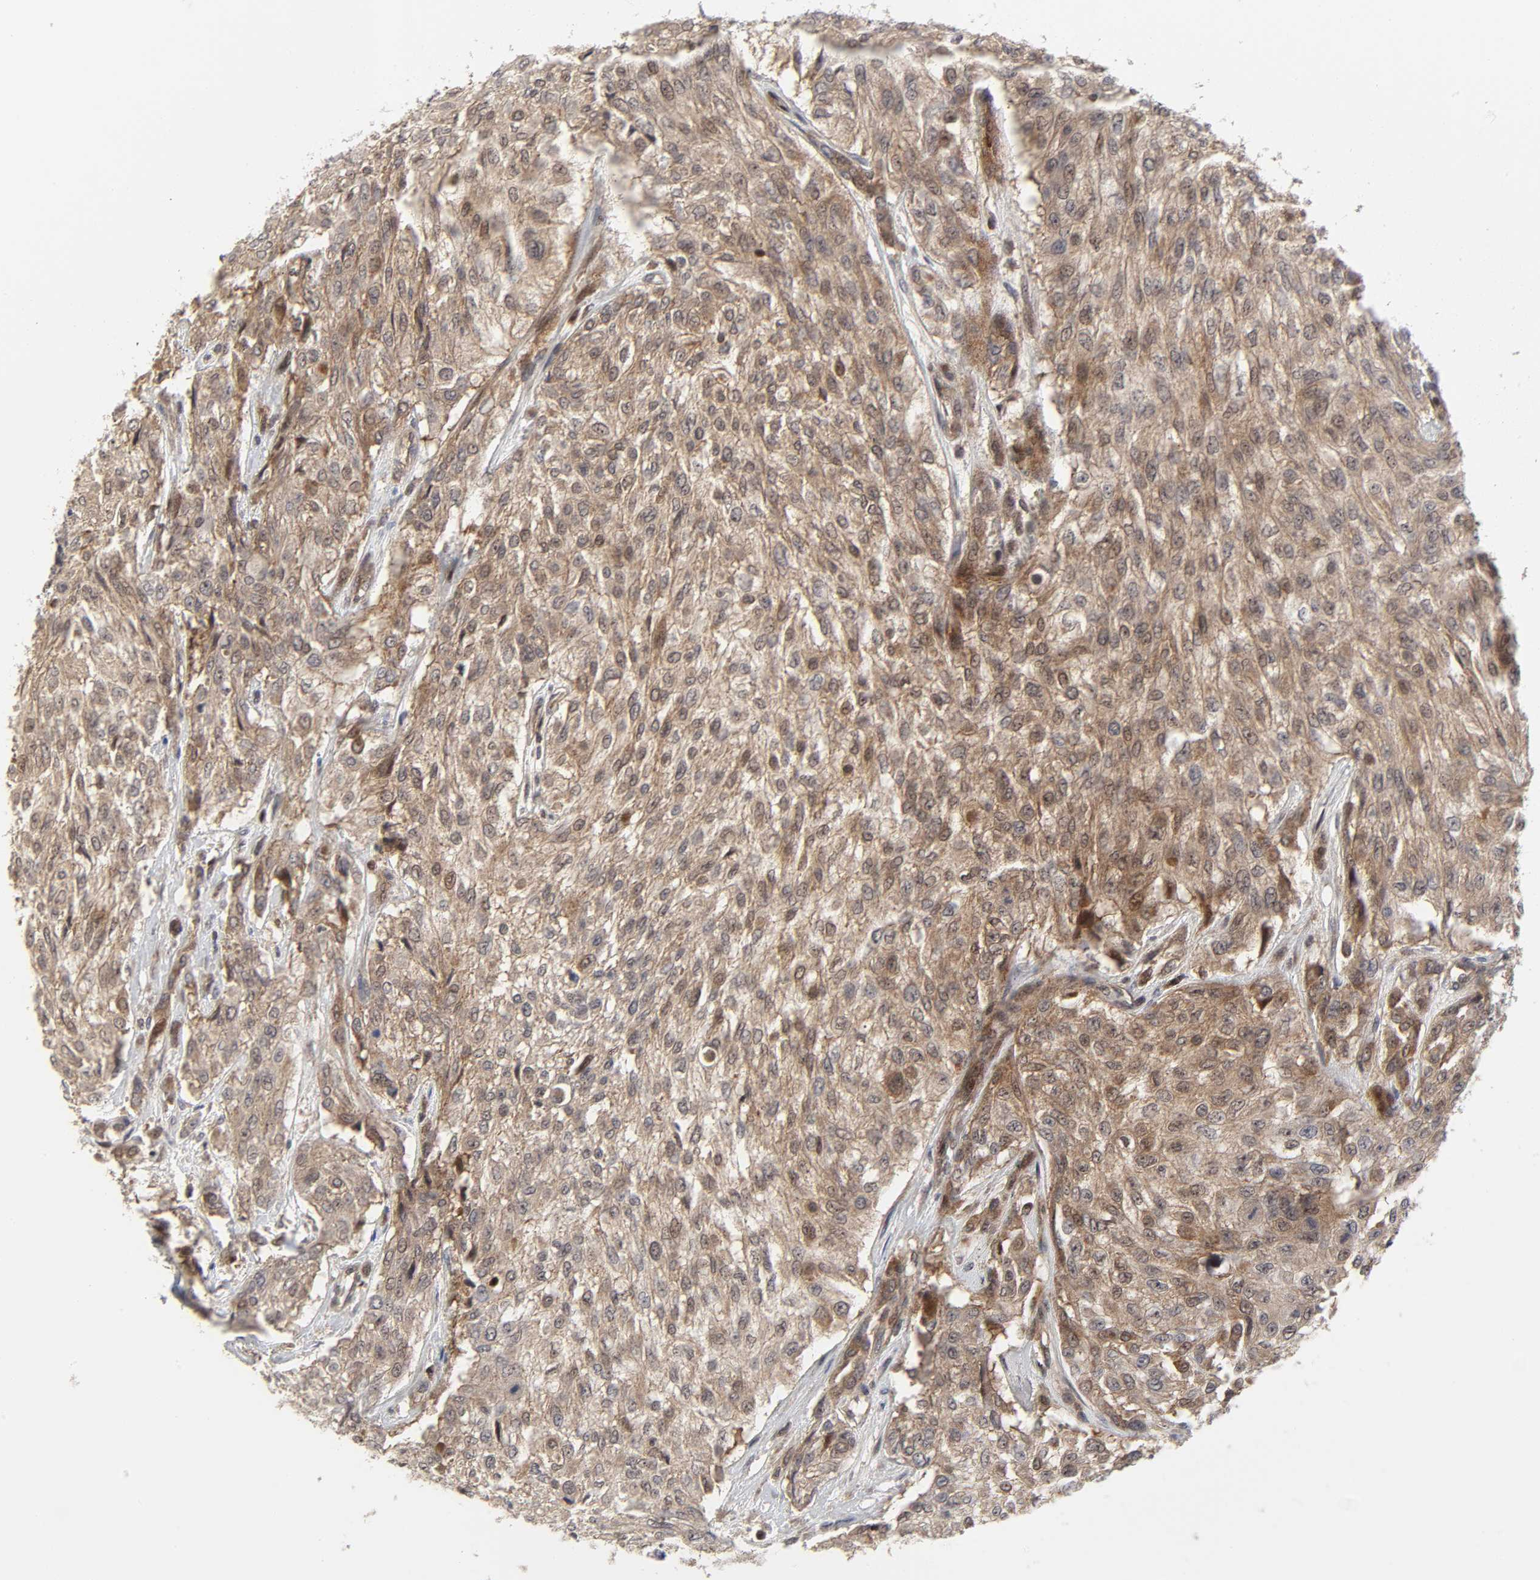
{"staining": {"intensity": "weak", "quantity": ">75%", "location": "cytoplasmic/membranous,nuclear"}, "tissue": "urothelial cancer", "cell_type": "Tumor cells", "image_type": "cancer", "snomed": [{"axis": "morphology", "description": "Urothelial carcinoma, High grade"}, {"axis": "topography", "description": "Urinary bladder"}], "caption": "High-grade urothelial carcinoma stained for a protein (brown) shows weak cytoplasmic/membranous and nuclear positive staining in about >75% of tumor cells.", "gene": "CASP9", "patient": {"sex": "male", "age": 57}}